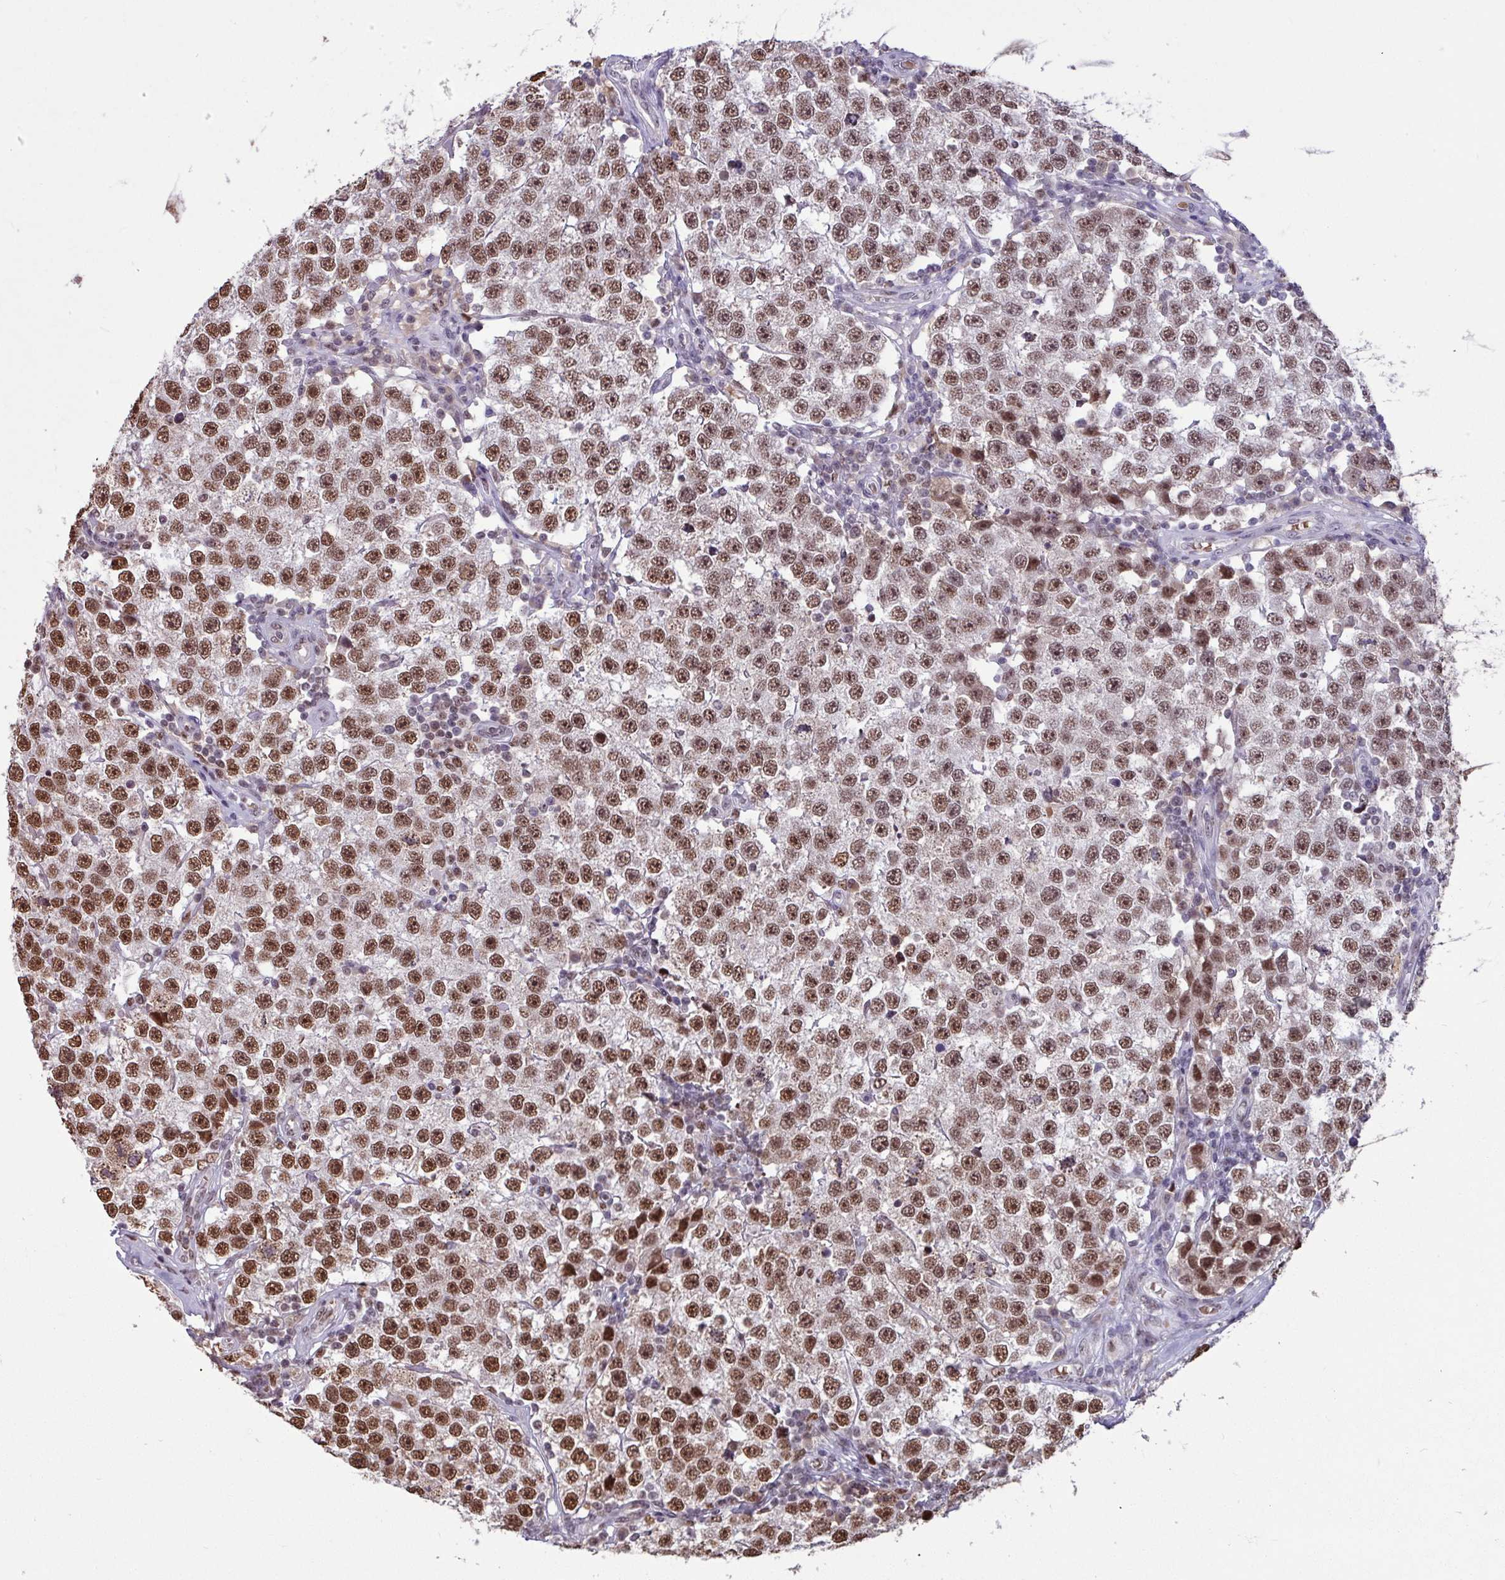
{"staining": {"intensity": "moderate", "quantity": ">75%", "location": "nuclear"}, "tissue": "testis cancer", "cell_type": "Tumor cells", "image_type": "cancer", "snomed": [{"axis": "morphology", "description": "Seminoma, NOS"}, {"axis": "topography", "description": "Testis"}], "caption": "The image shows immunohistochemical staining of testis seminoma. There is moderate nuclear positivity is seen in approximately >75% of tumor cells. The protein is shown in brown color, while the nuclei are stained blue.", "gene": "TDG", "patient": {"sex": "male", "age": 34}}